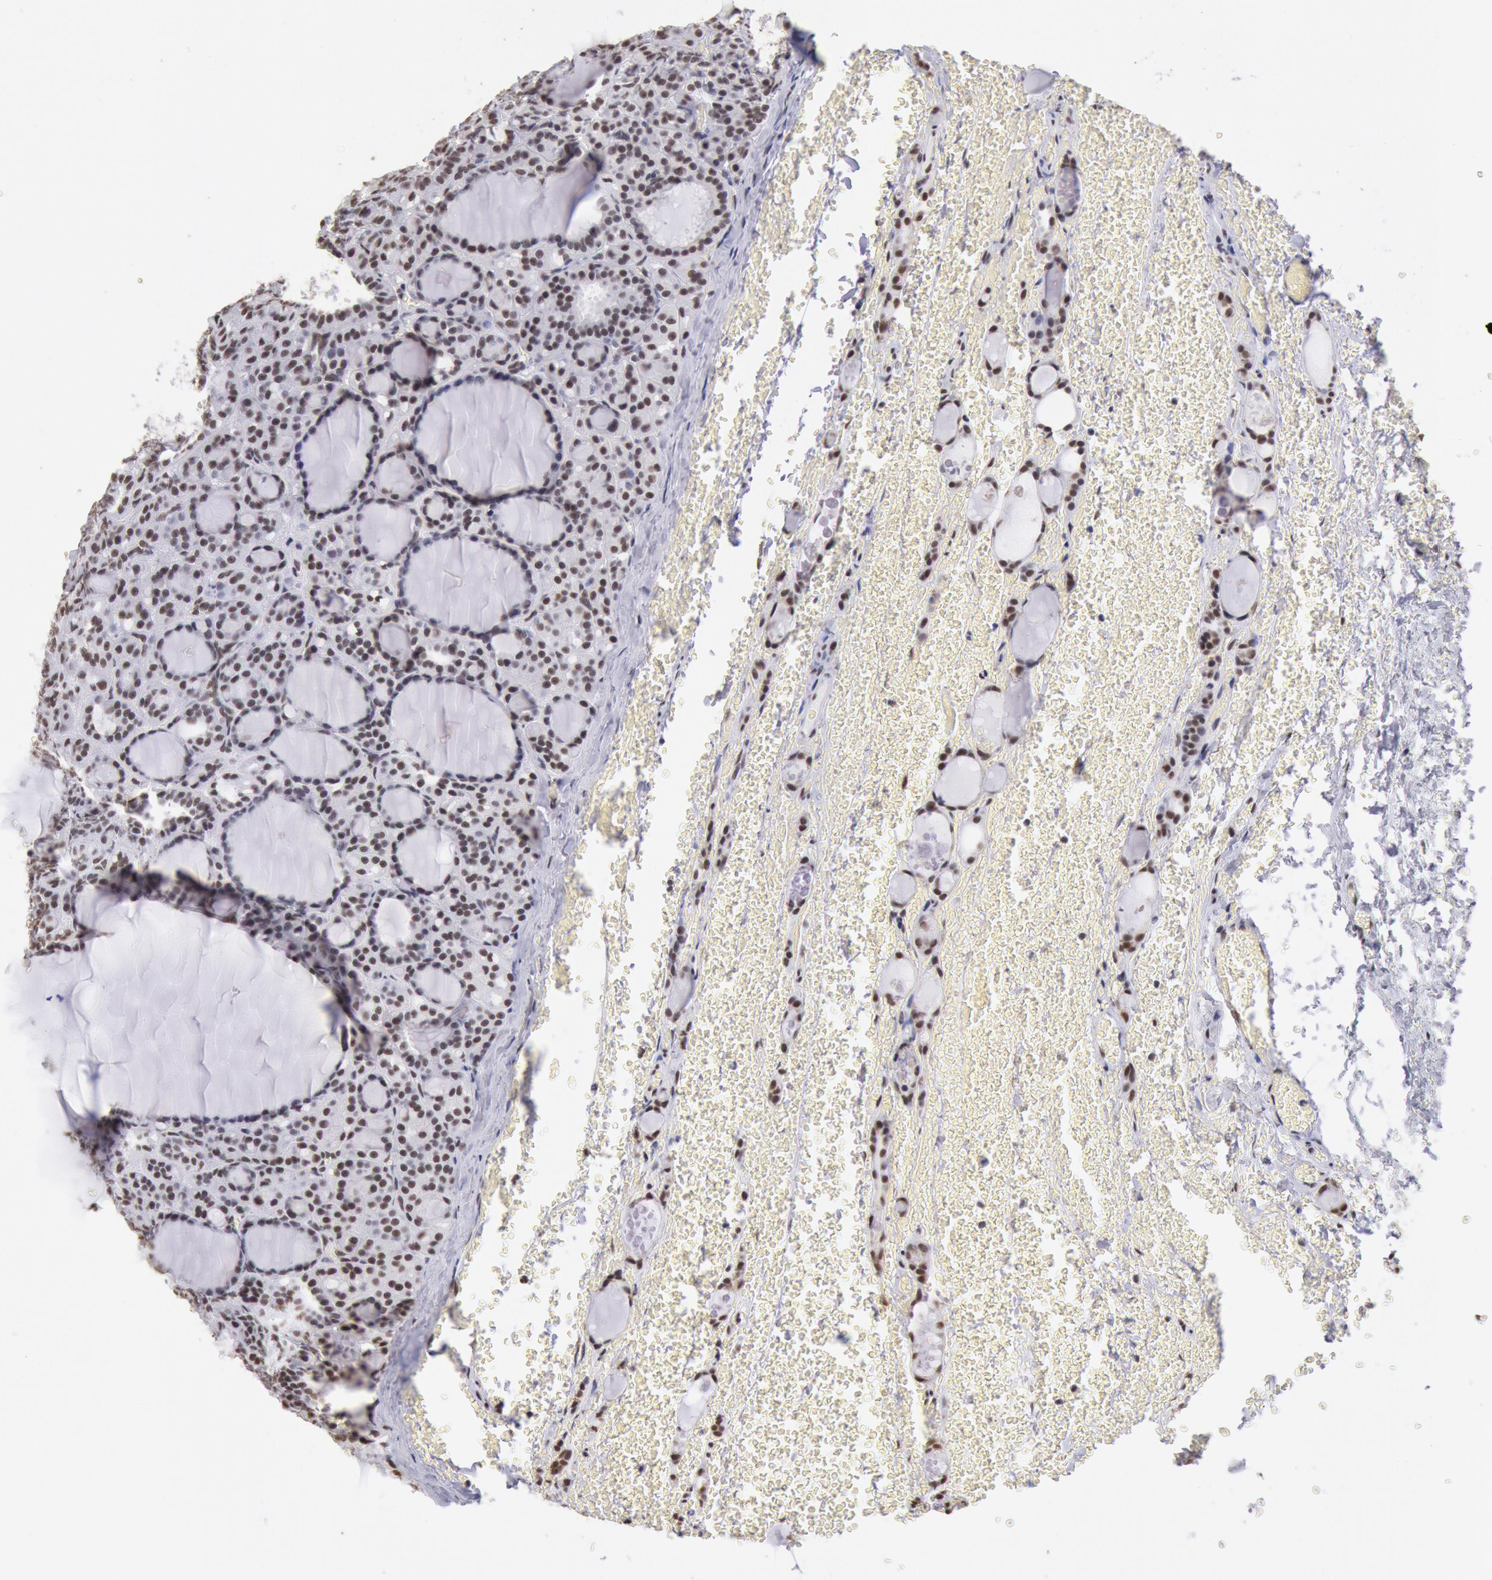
{"staining": {"intensity": "weak", "quantity": ">75%", "location": "nuclear"}, "tissue": "thyroid cancer", "cell_type": "Tumor cells", "image_type": "cancer", "snomed": [{"axis": "morphology", "description": "Follicular adenoma carcinoma, NOS"}, {"axis": "topography", "description": "Thyroid gland"}], "caption": "About >75% of tumor cells in follicular adenoma carcinoma (thyroid) exhibit weak nuclear protein positivity as visualized by brown immunohistochemical staining.", "gene": "SNRPD3", "patient": {"sex": "female", "age": 71}}